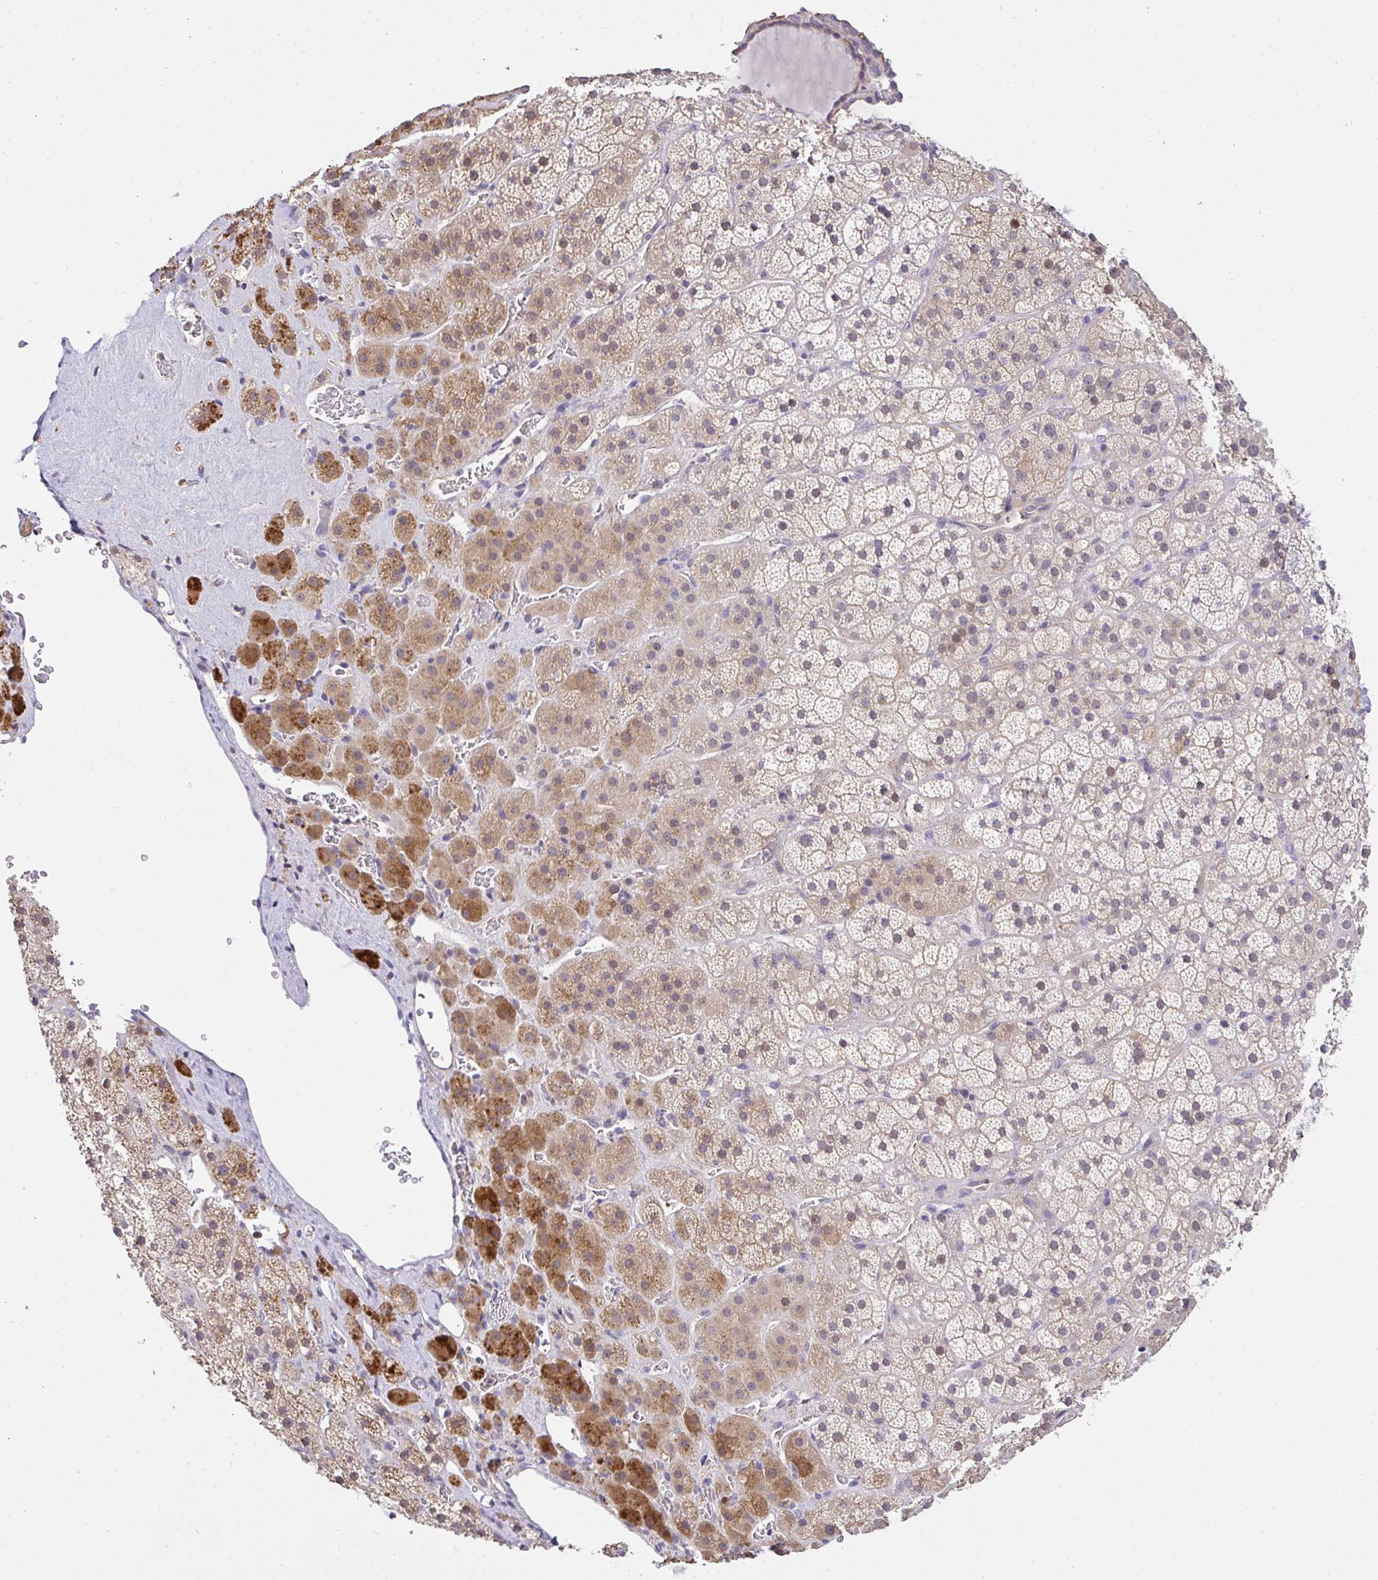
{"staining": {"intensity": "moderate", "quantity": "25%-75%", "location": "cytoplasmic/membranous"}, "tissue": "adrenal gland", "cell_type": "Glandular cells", "image_type": "normal", "snomed": [{"axis": "morphology", "description": "Normal tissue, NOS"}, {"axis": "topography", "description": "Adrenal gland"}], "caption": "Immunohistochemistry (IHC) staining of normal adrenal gland, which displays medium levels of moderate cytoplasmic/membranous staining in about 25%-75% of glandular cells indicating moderate cytoplasmic/membranous protein staining. The staining was performed using DAB (3,3'-diaminobenzidine) (brown) for protein detection and nuclei were counterstained in hematoxylin (blue).", "gene": "C19orf54", "patient": {"sex": "male", "age": 57}}